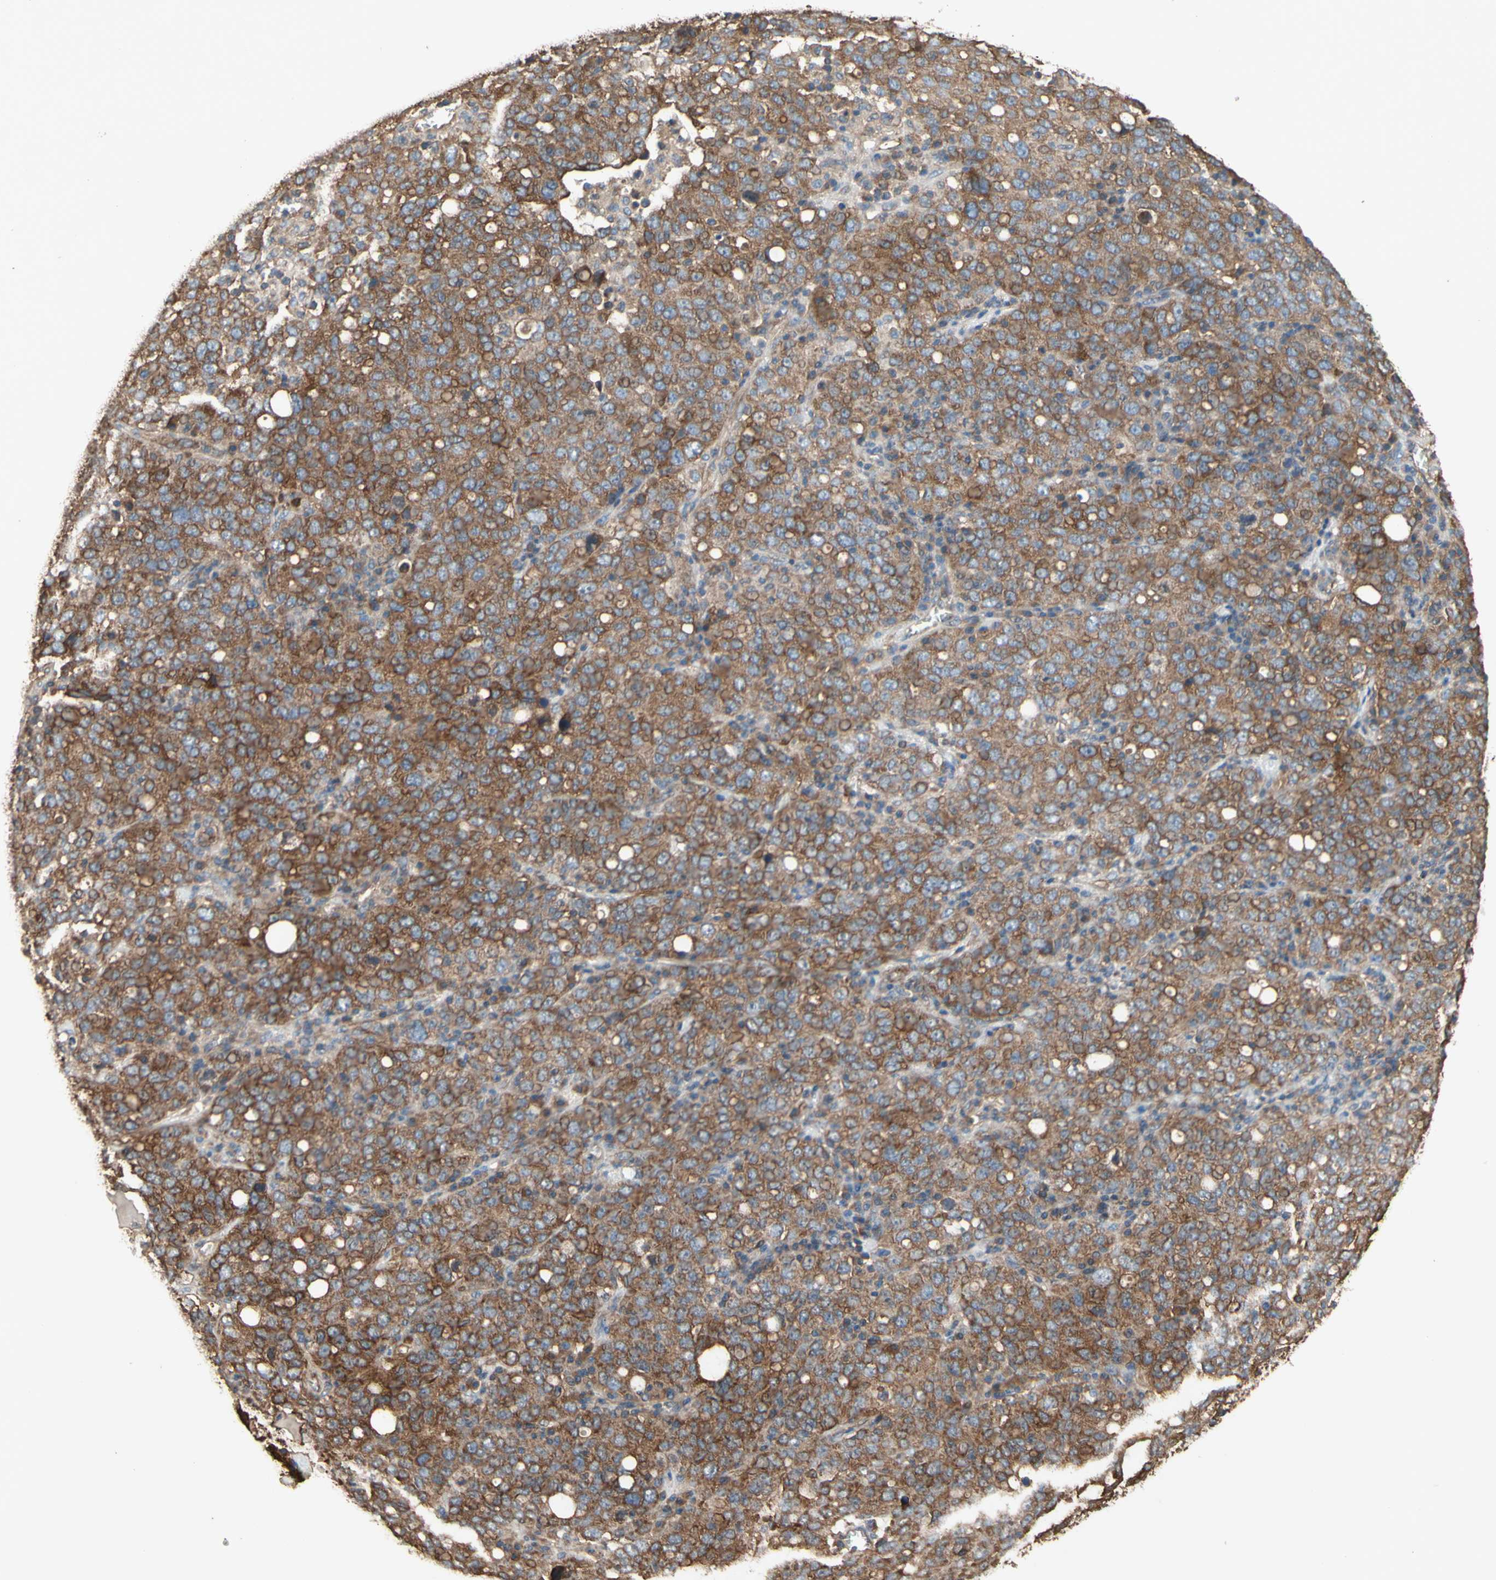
{"staining": {"intensity": "moderate", "quantity": ">75%", "location": "cytoplasmic/membranous"}, "tissue": "ovarian cancer", "cell_type": "Tumor cells", "image_type": "cancer", "snomed": [{"axis": "morphology", "description": "Carcinoma, endometroid"}, {"axis": "topography", "description": "Ovary"}], "caption": "Ovarian cancer stained with DAB (3,3'-diaminobenzidine) IHC shows medium levels of moderate cytoplasmic/membranous expression in about >75% of tumor cells.", "gene": "CTTN", "patient": {"sex": "female", "age": 62}}